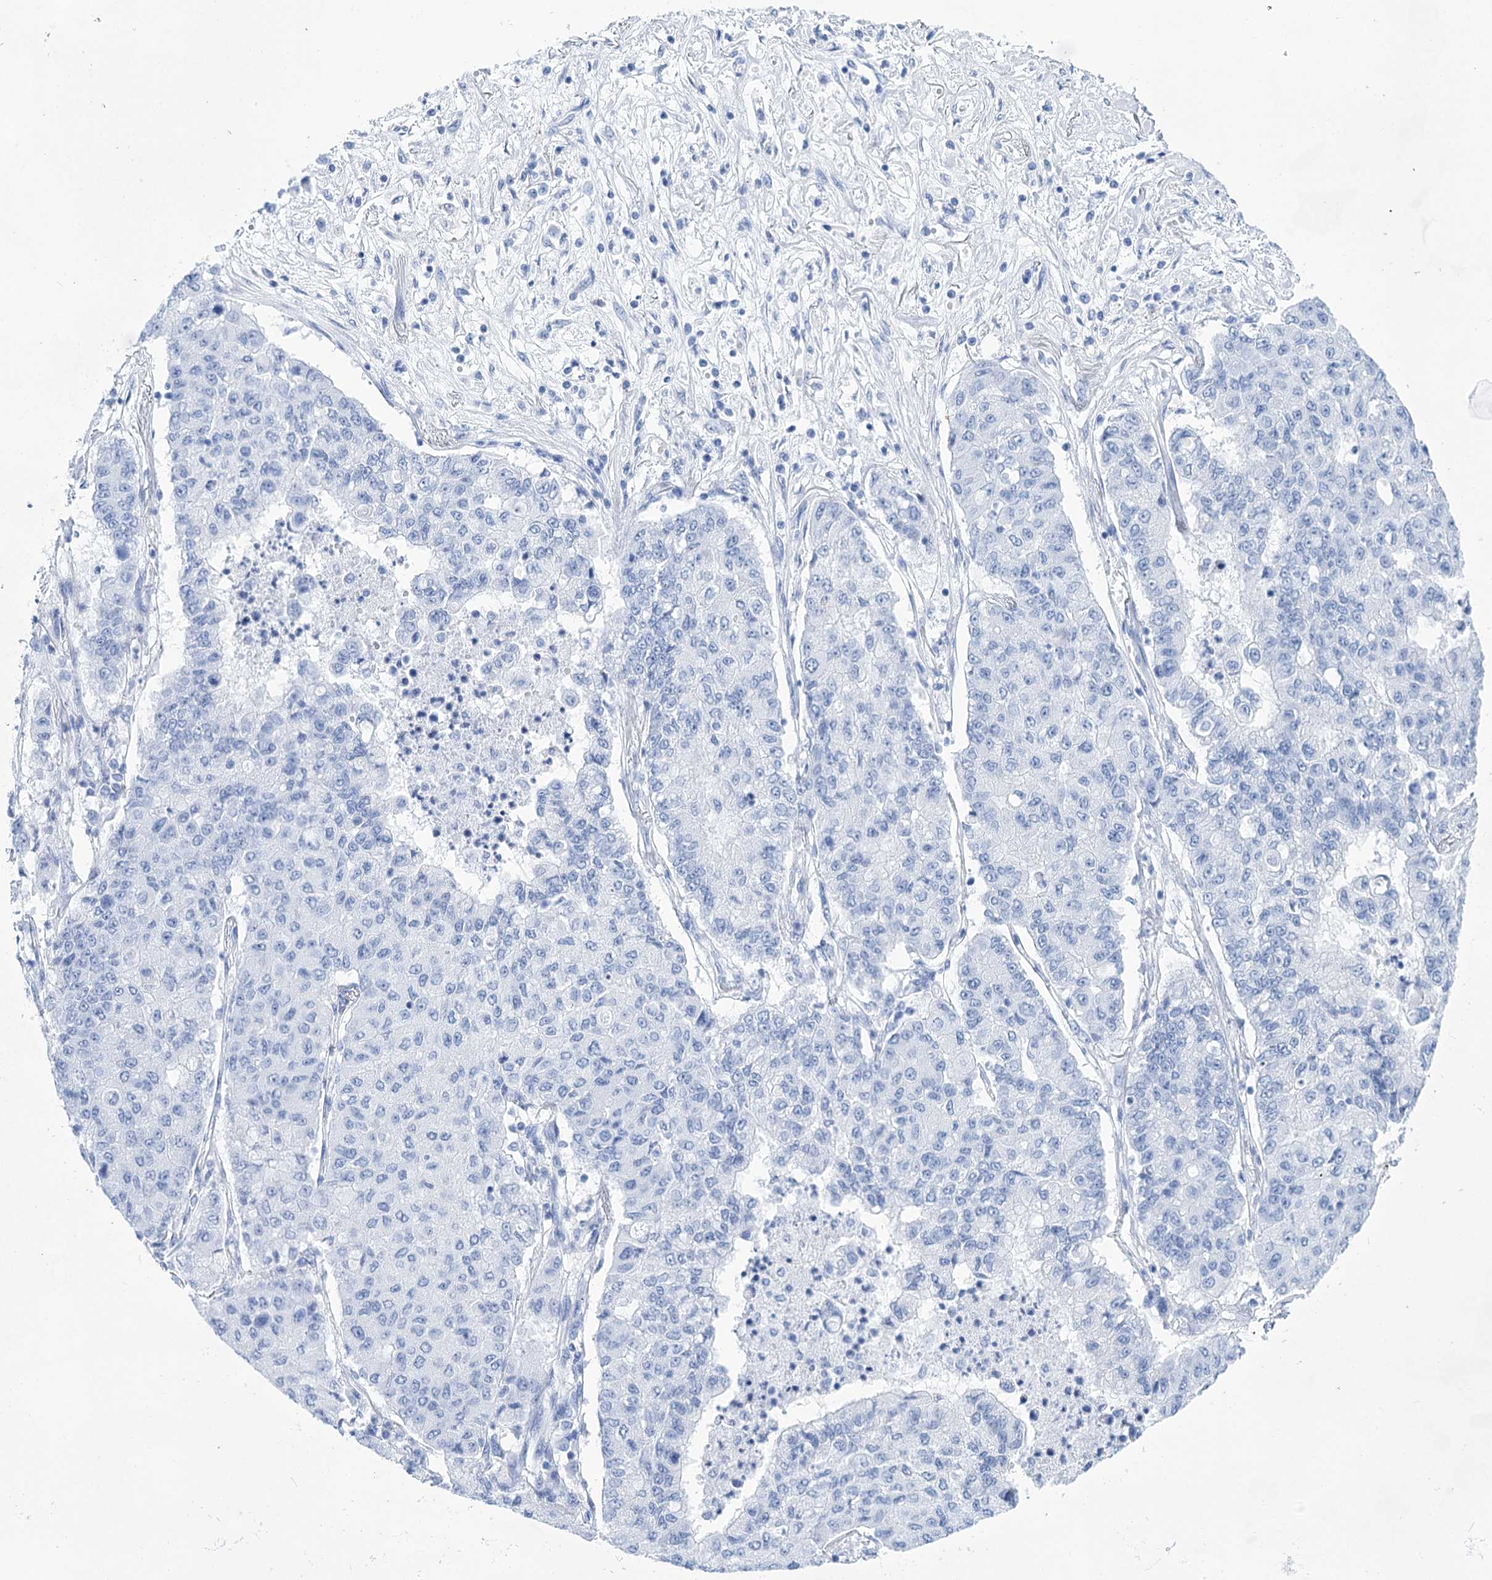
{"staining": {"intensity": "negative", "quantity": "none", "location": "none"}, "tissue": "lung cancer", "cell_type": "Tumor cells", "image_type": "cancer", "snomed": [{"axis": "morphology", "description": "Squamous cell carcinoma, NOS"}, {"axis": "topography", "description": "Lung"}], "caption": "The immunohistochemistry (IHC) photomicrograph has no significant expression in tumor cells of squamous cell carcinoma (lung) tissue. The staining is performed using DAB brown chromogen with nuclei counter-stained in using hematoxylin.", "gene": "LALBA", "patient": {"sex": "male", "age": 74}}